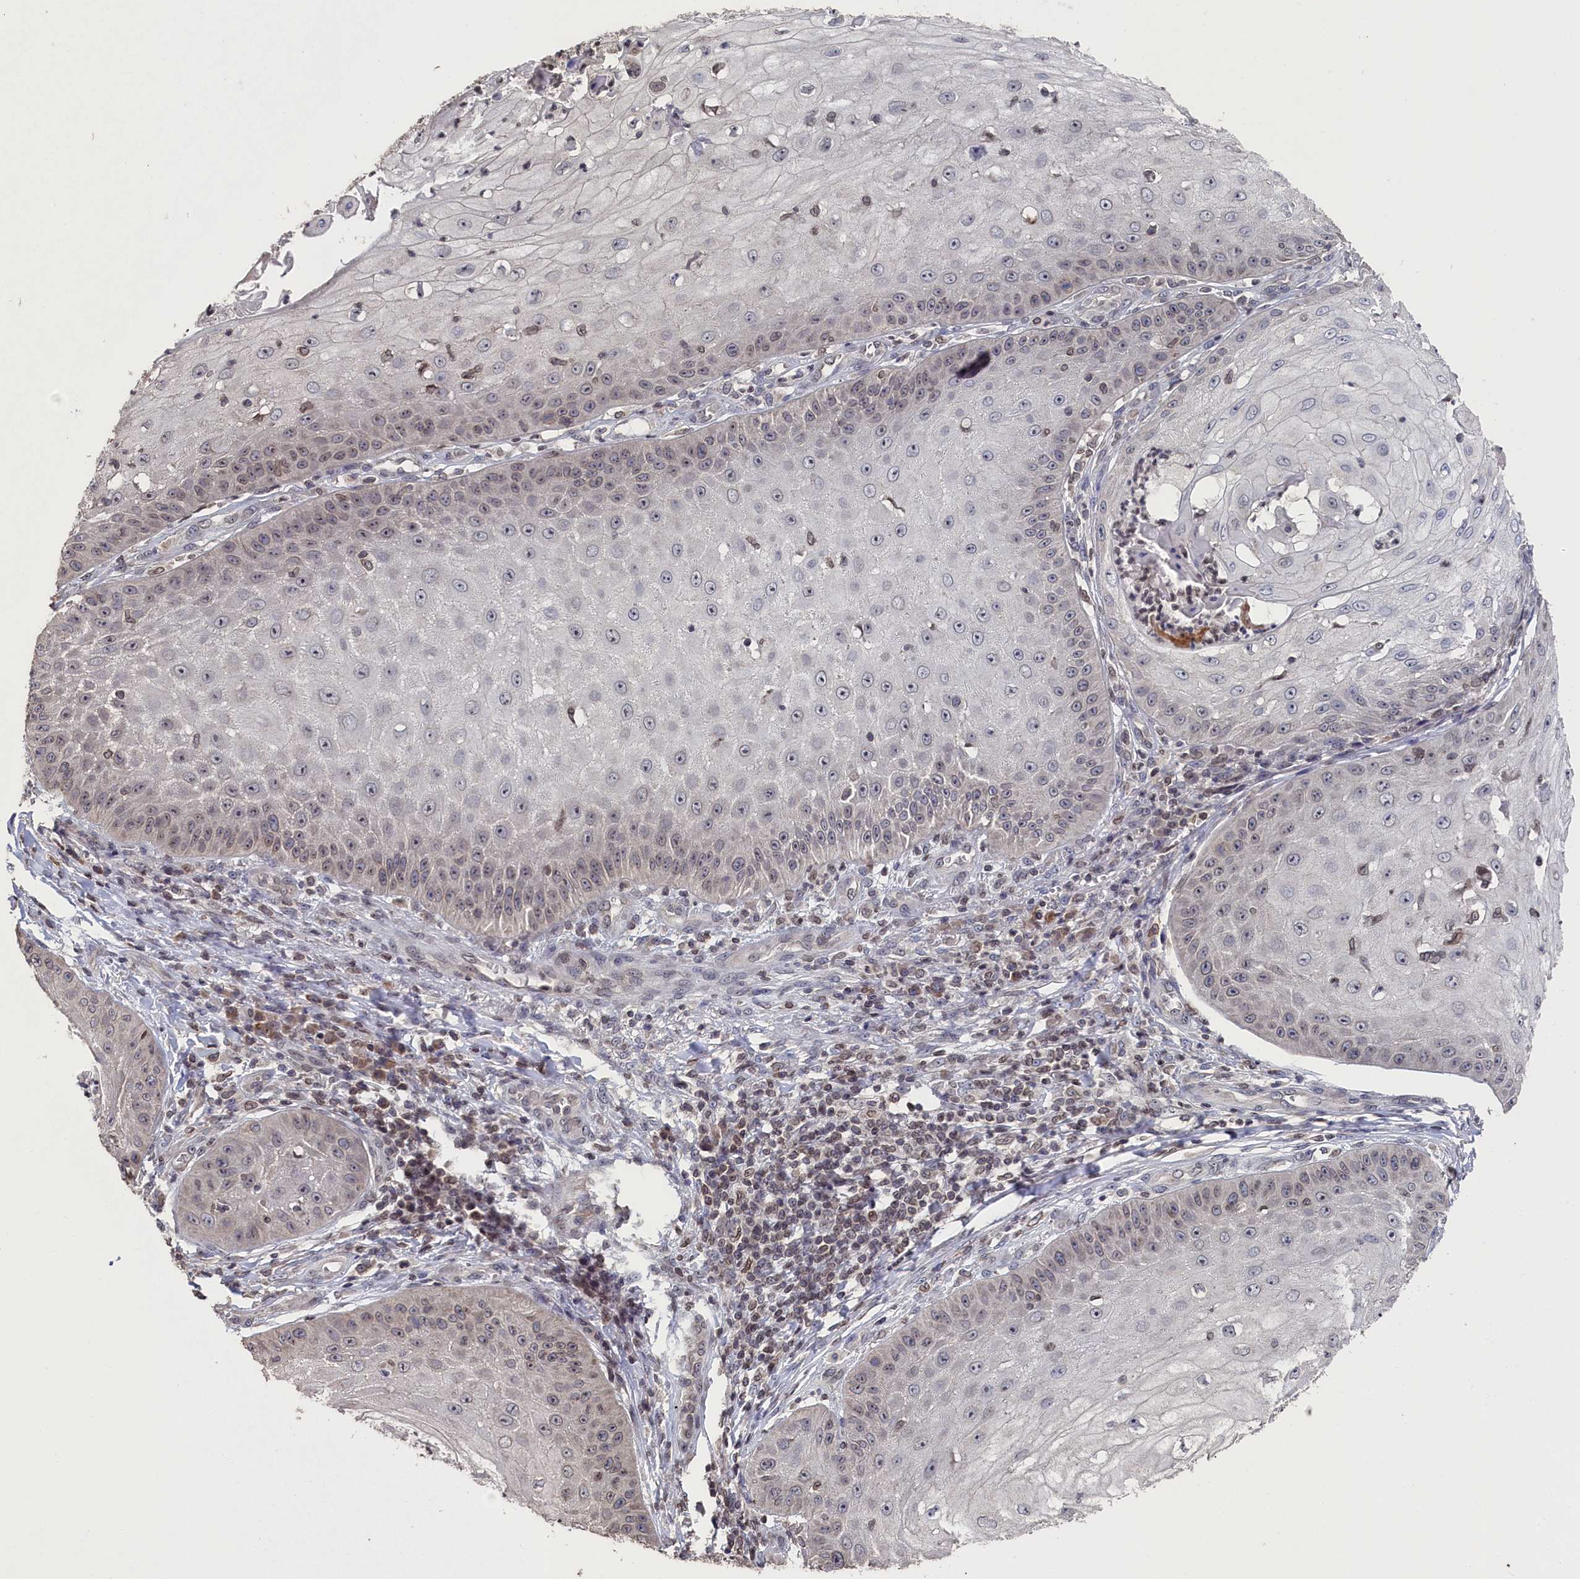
{"staining": {"intensity": "weak", "quantity": "<25%", "location": "nuclear"}, "tissue": "skin cancer", "cell_type": "Tumor cells", "image_type": "cancer", "snomed": [{"axis": "morphology", "description": "Squamous cell carcinoma, NOS"}, {"axis": "topography", "description": "Skin"}], "caption": "A micrograph of skin cancer (squamous cell carcinoma) stained for a protein displays no brown staining in tumor cells.", "gene": "ANKEF1", "patient": {"sex": "male", "age": 70}}